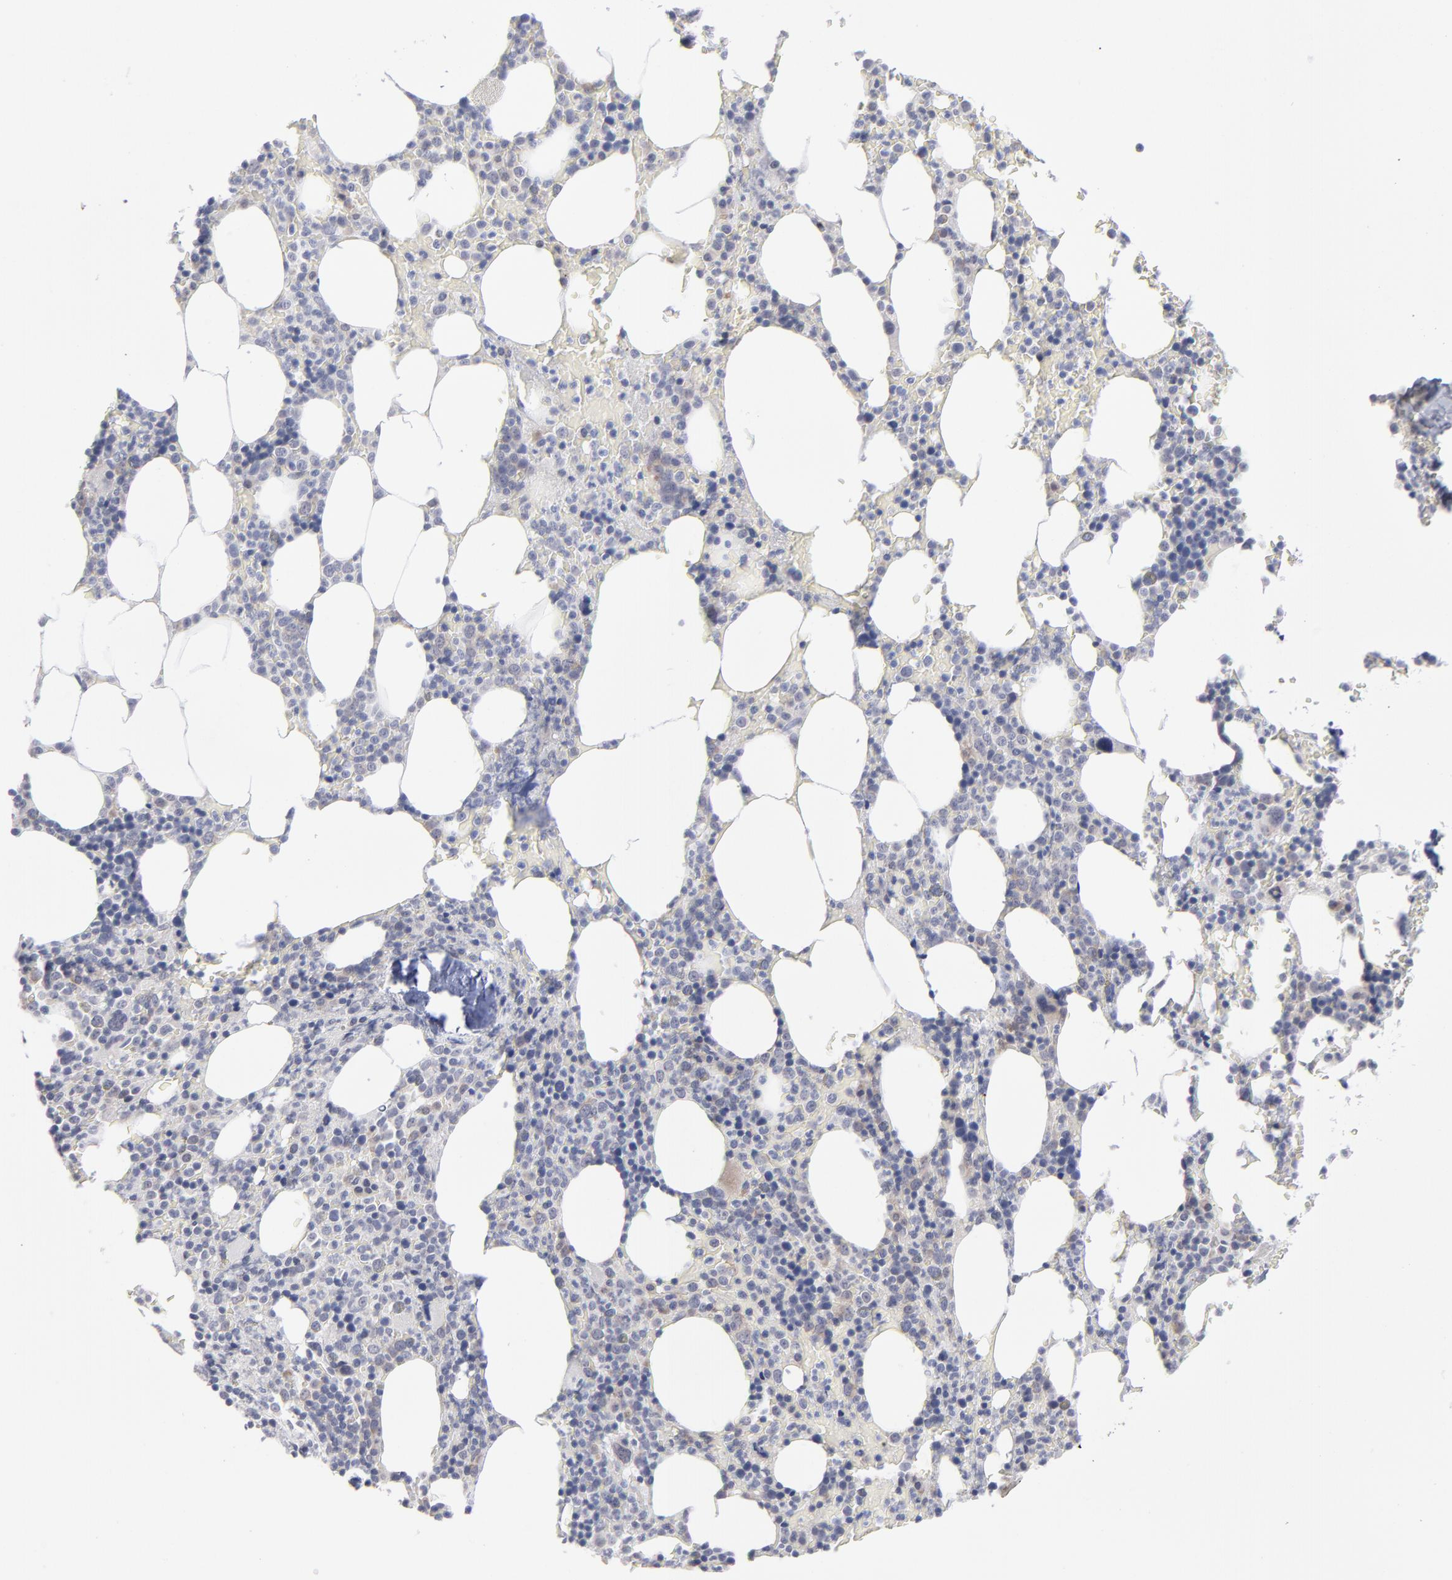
{"staining": {"intensity": "negative", "quantity": "none", "location": "none"}, "tissue": "bone marrow", "cell_type": "Hematopoietic cells", "image_type": "normal", "snomed": [{"axis": "morphology", "description": "Normal tissue, NOS"}, {"axis": "topography", "description": "Bone marrow"}], "caption": "DAB immunohistochemical staining of normal human bone marrow reveals no significant staining in hematopoietic cells.", "gene": "RPS24", "patient": {"sex": "female", "age": 66}}